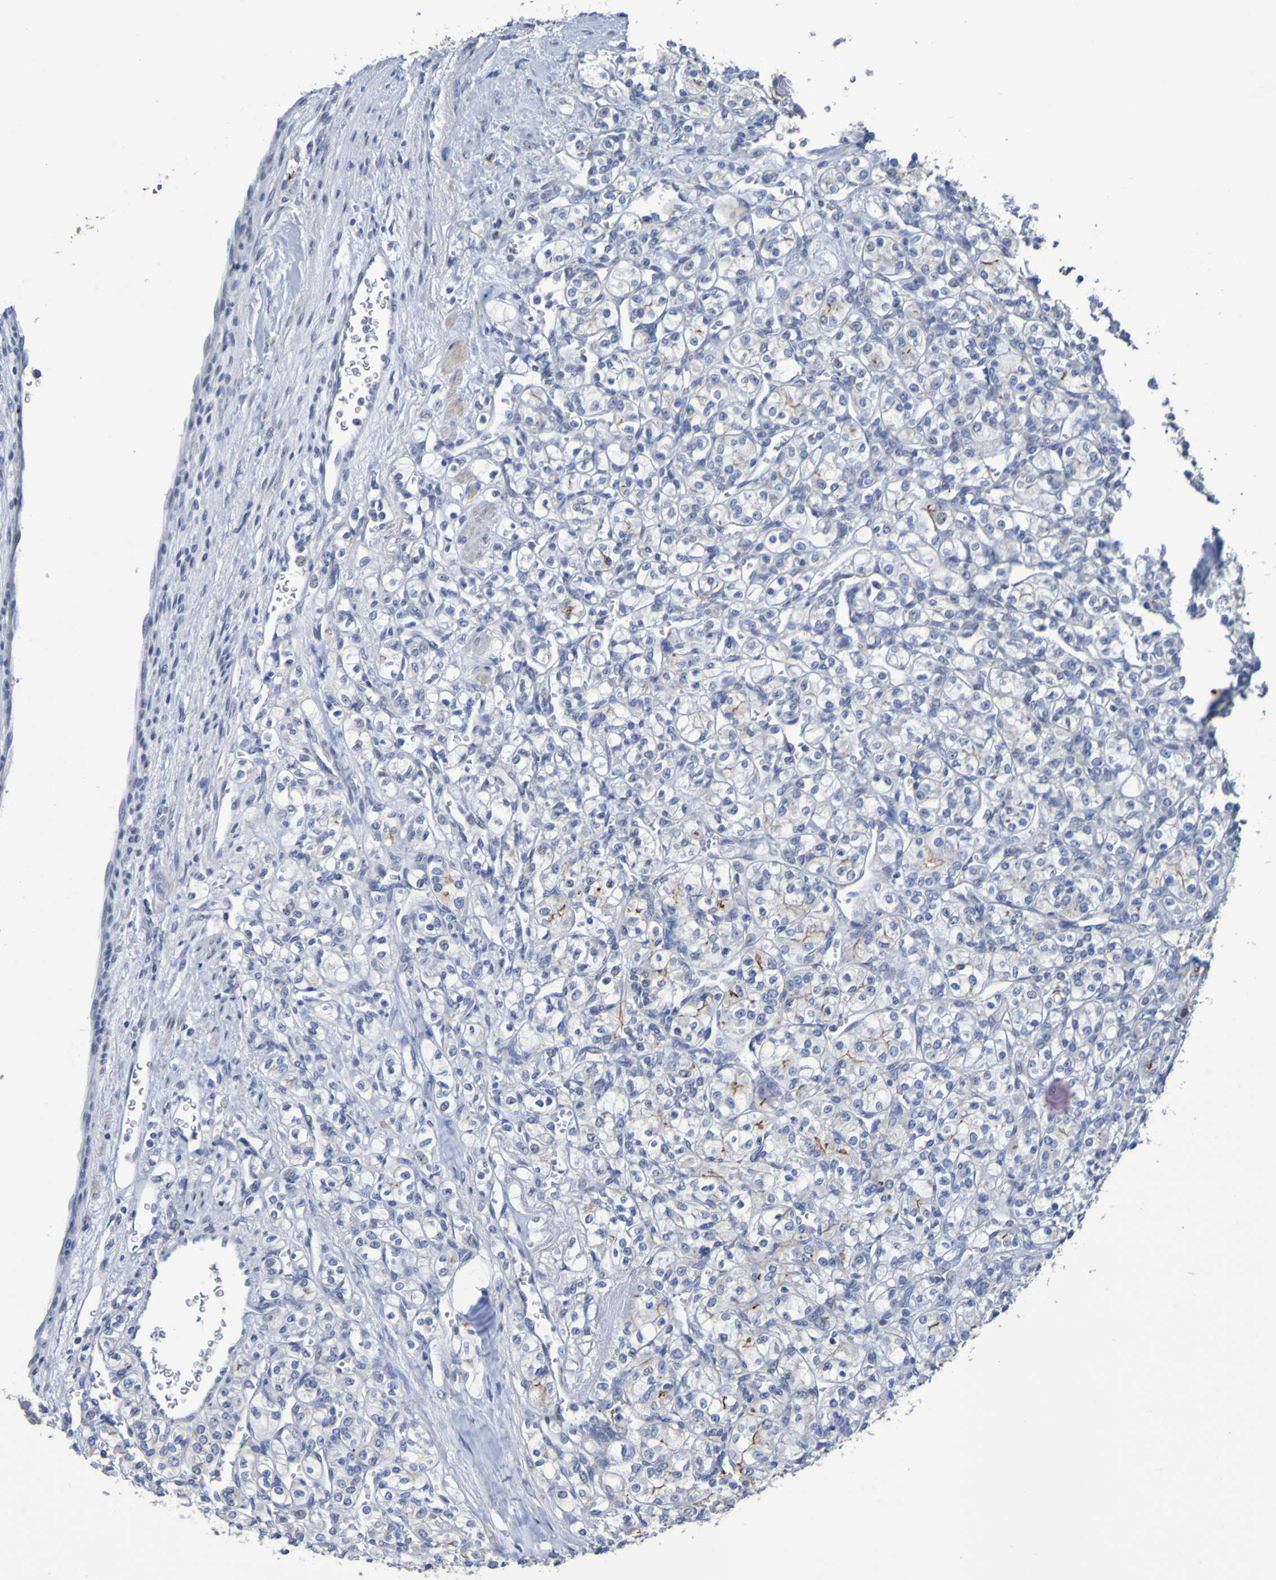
{"staining": {"intensity": "negative", "quantity": "none", "location": "none"}, "tissue": "renal cancer", "cell_type": "Tumor cells", "image_type": "cancer", "snomed": [{"axis": "morphology", "description": "Adenocarcinoma, NOS"}, {"axis": "topography", "description": "Kidney"}], "caption": "A high-resolution micrograph shows immunohistochemistry (IHC) staining of adenocarcinoma (renal), which exhibits no significant positivity in tumor cells.", "gene": "C11orf24", "patient": {"sex": "male", "age": 77}}